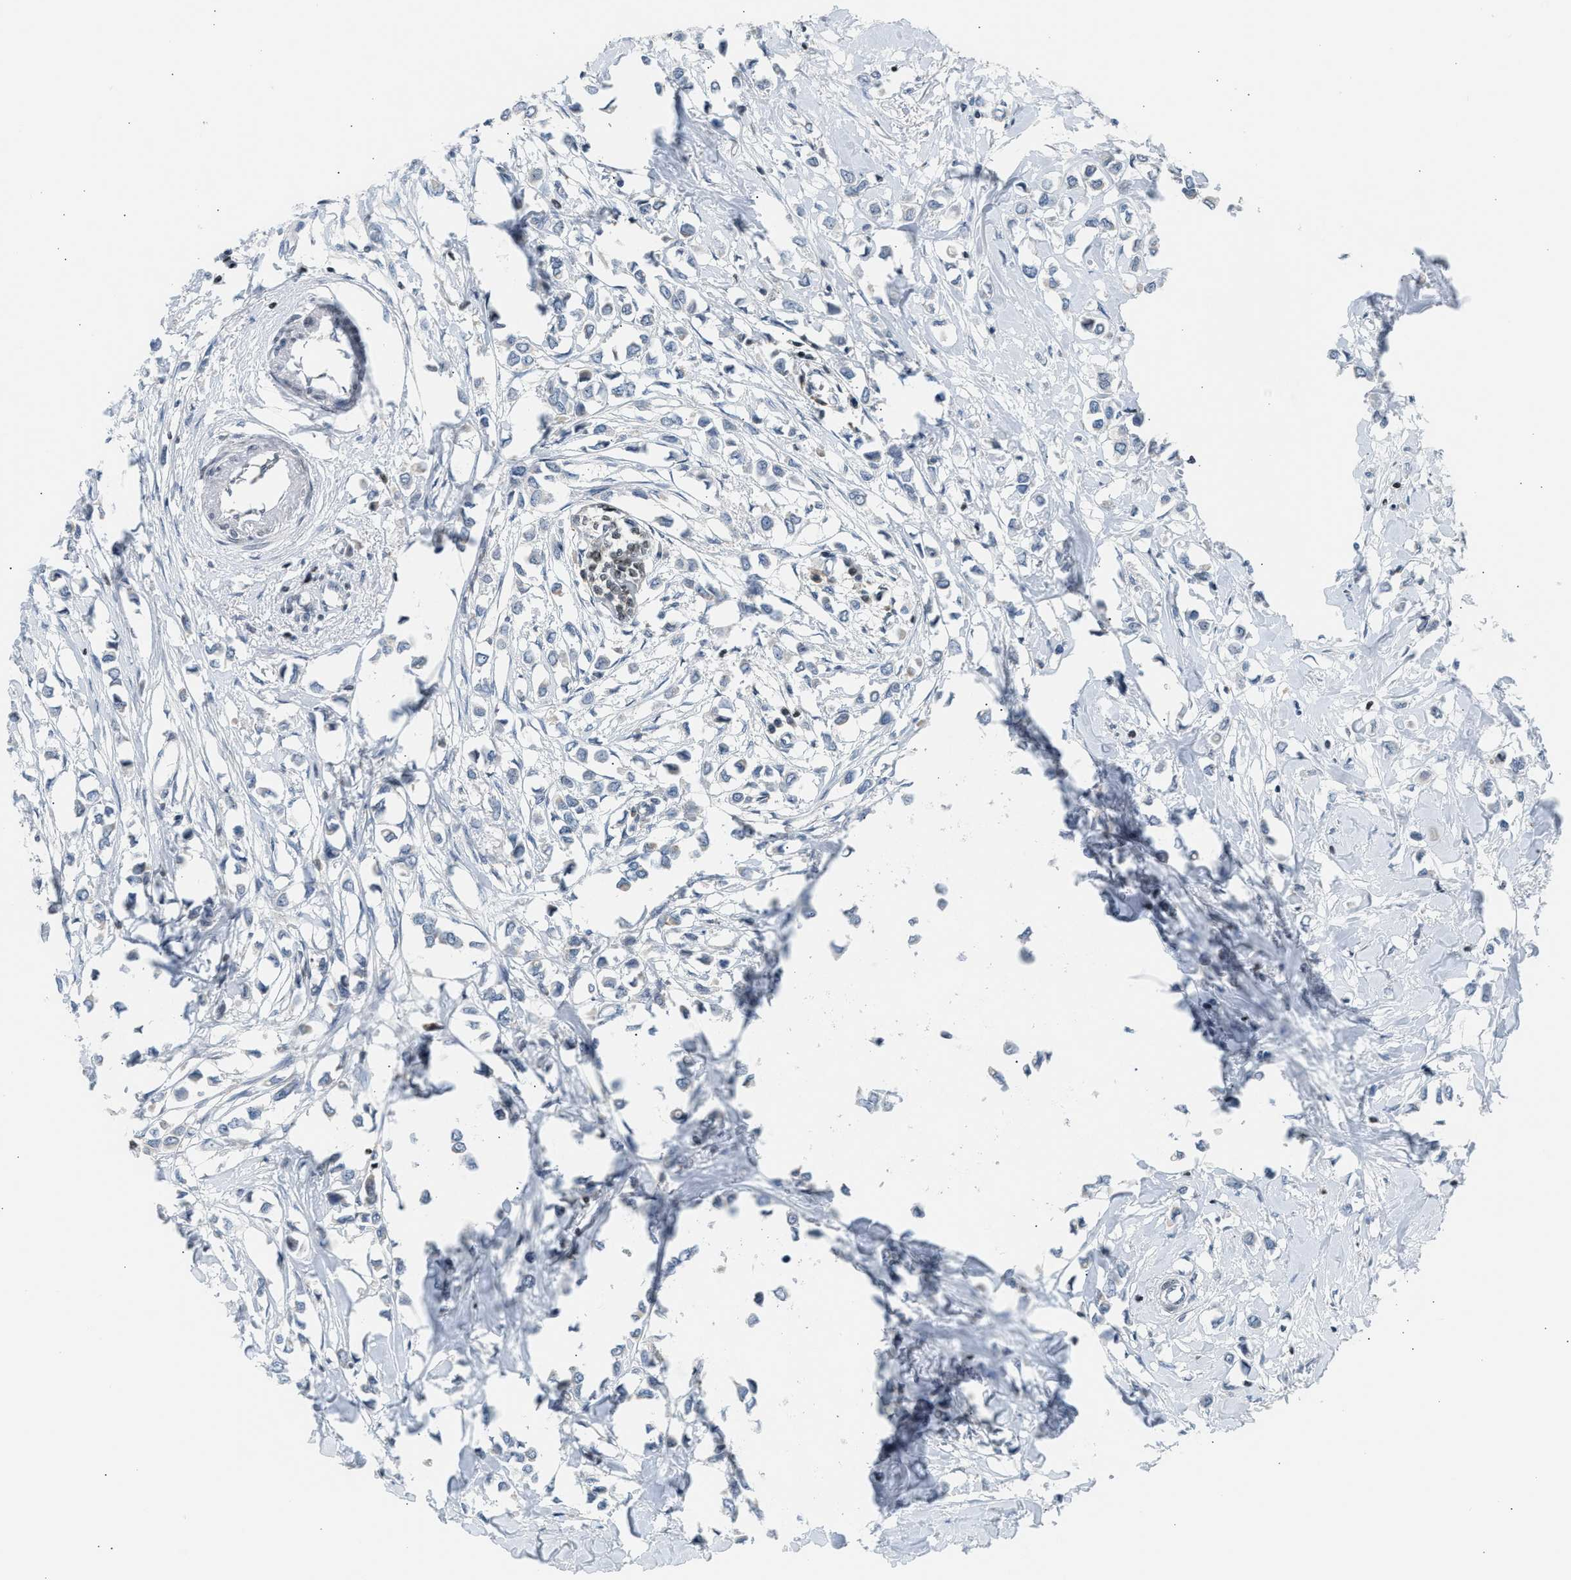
{"staining": {"intensity": "negative", "quantity": "none", "location": "none"}, "tissue": "breast cancer", "cell_type": "Tumor cells", "image_type": "cancer", "snomed": [{"axis": "morphology", "description": "Lobular carcinoma"}, {"axis": "topography", "description": "Breast"}], "caption": "This is an IHC micrograph of human breast lobular carcinoma. There is no expression in tumor cells.", "gene": "NPS", "patient": {"sex": "female", "age": 51}}